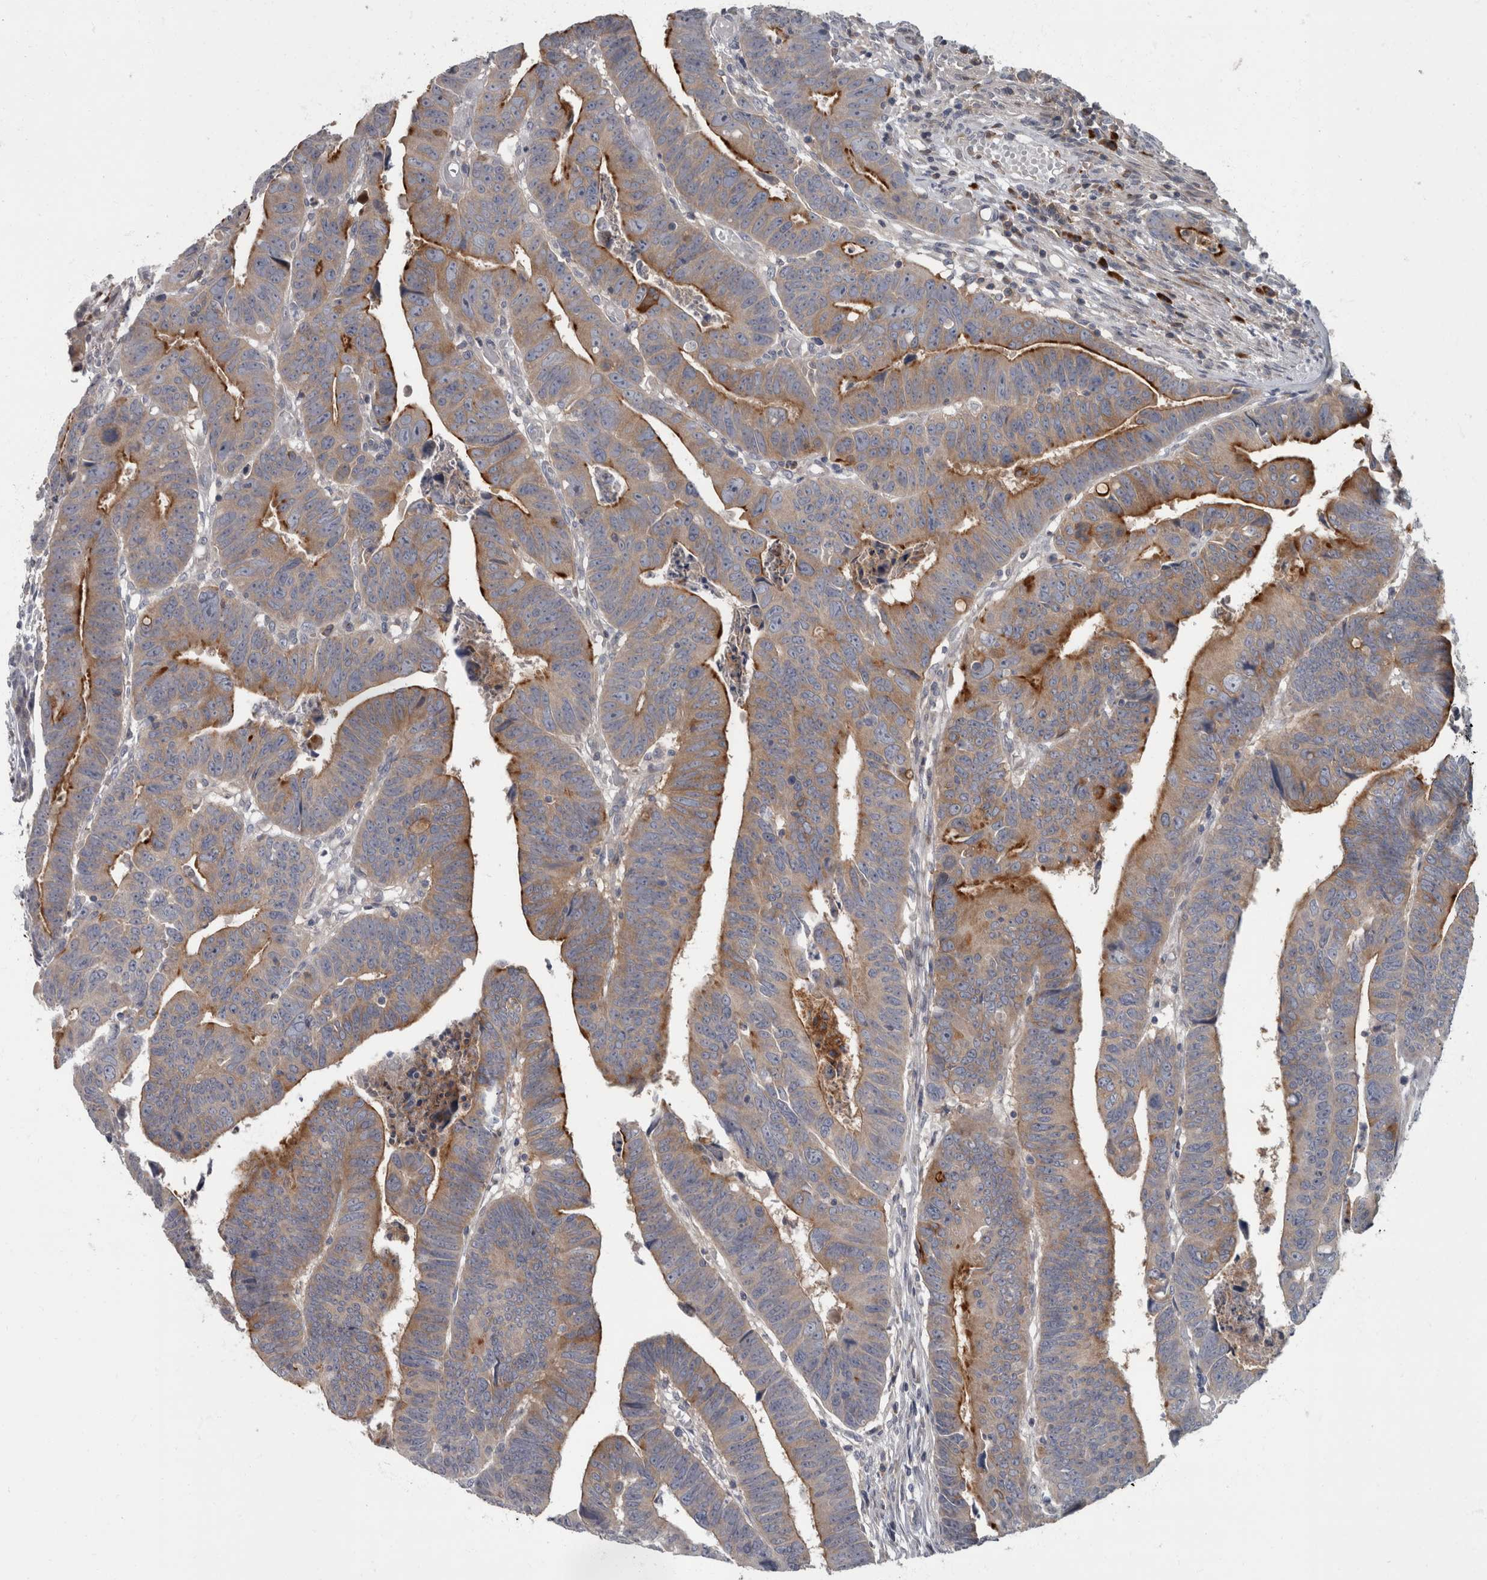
{"staining": {"intensity": "strong", "quantity": "25%-75%", "location": "cytoplasmic/membranous"}, "tissue": "colorectal cancer", "cell_type": "Tumor cells", "image_type": "cancer", "snomed": [{"axis": "morphology", "description": "Adenocarcinoma, NOS"}, {"axis": "topography", "description": "Rectum"}], "caption": "Protein positivity by immunohistochemistry (IHC) reveals strong cytoplasmic/membranous positivity in about 25%-75% of tumor cells in colorectal cancer (adenocarcinoma).", "gene": "CDC42BPG", "patient": {"sex": "female", "age": 65}}